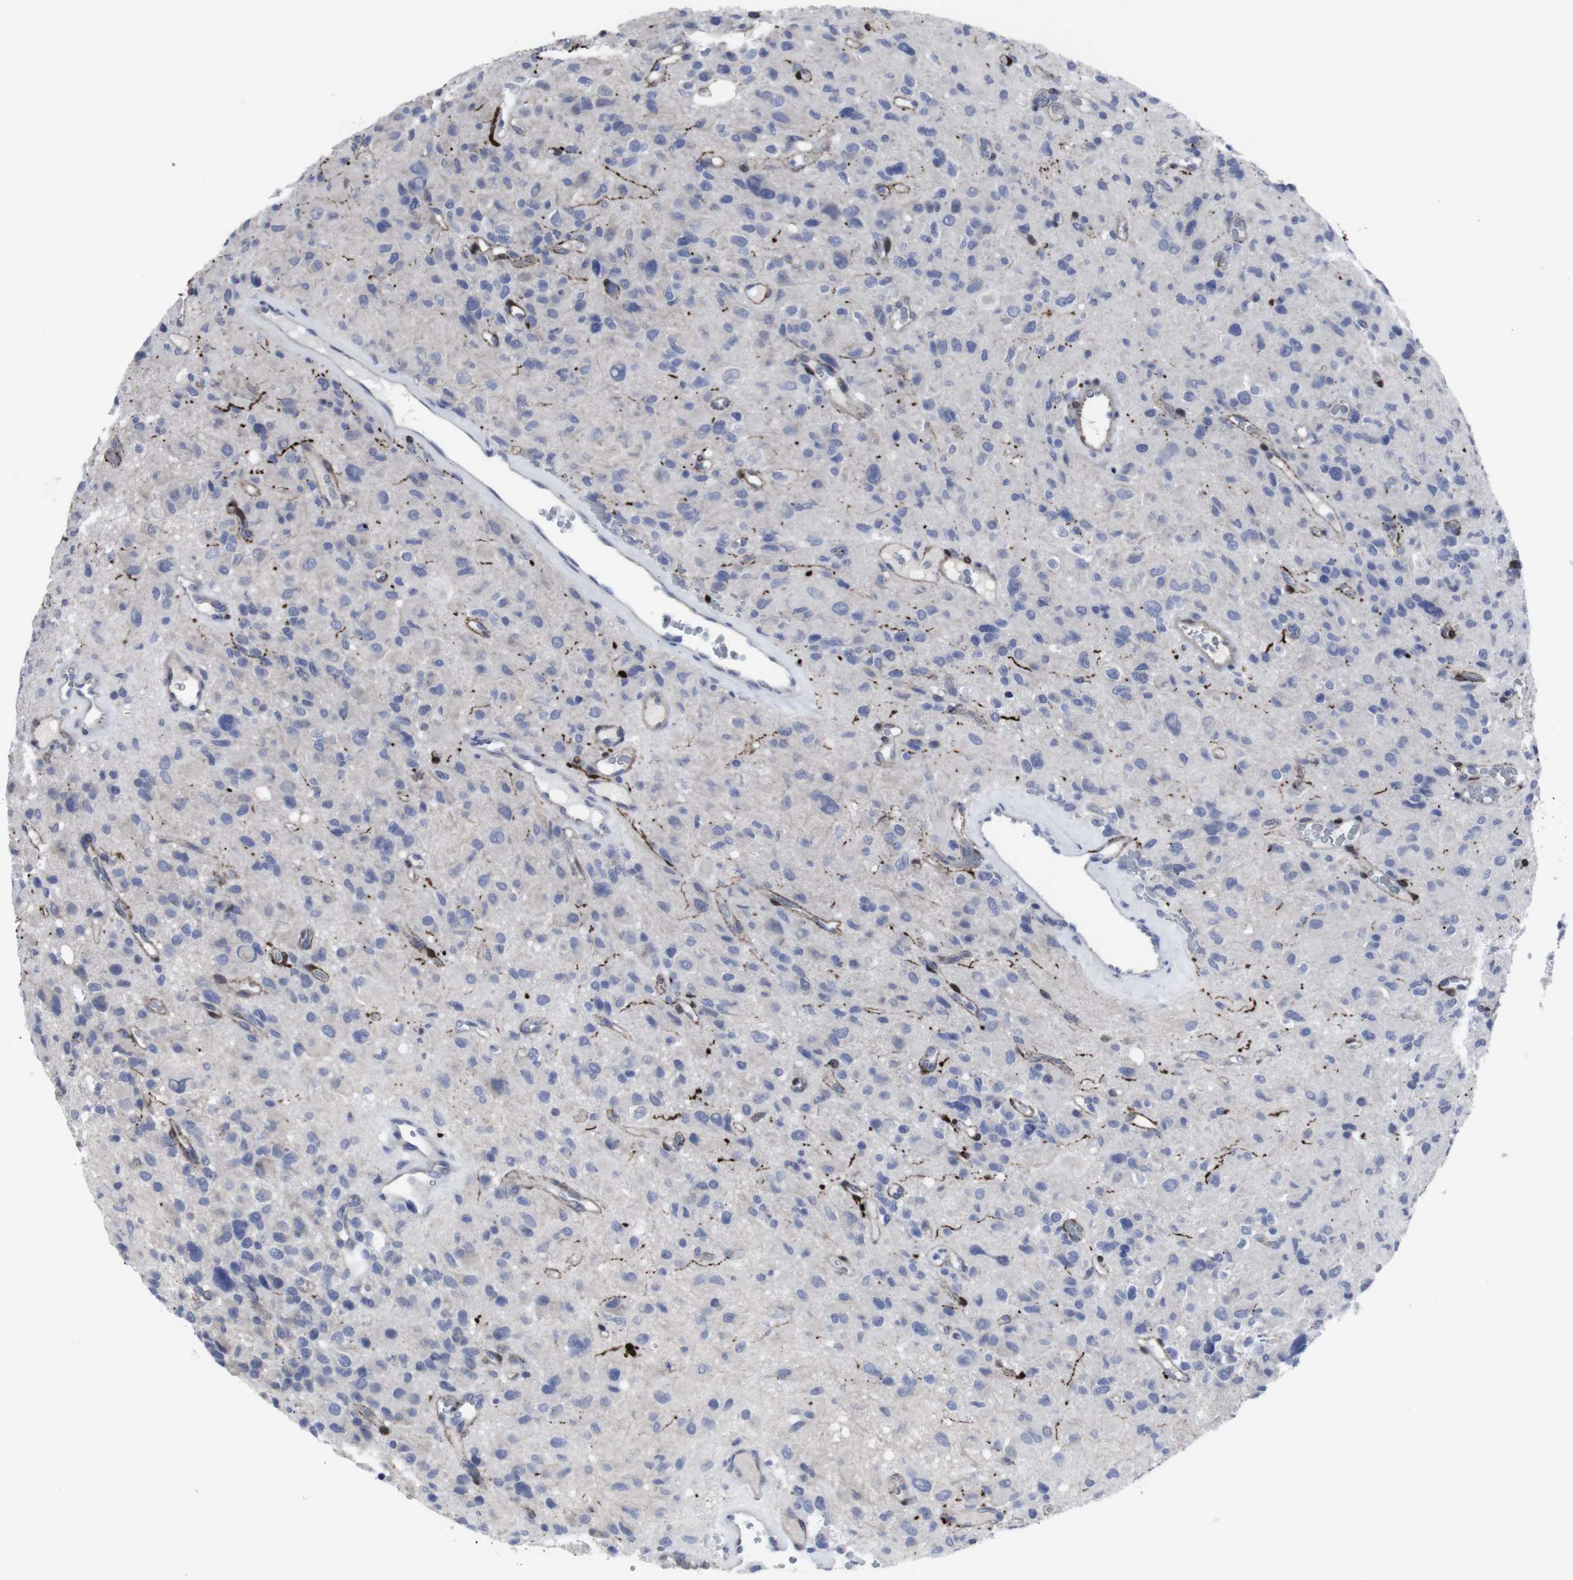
{"staining": {"intensity": "negative", "quantity": "none", "location": "none"}, "tissue": "glioma", "cell_type": "Tumor cells", "image_type": "cancer", "snomed": [{"axis": "morphology", "description": "Glioma, malignant, High grade"}, {"axis": "topography", "description": "Brain"}], "caption": "A histopathology image of glioma stained for a protein displays no brown staining in tumor cells. The staining was performed using DAB (3,3'-diaminobenzidine) to visualize the protein expression in brown, while the nuclei were stained in blue with hematoxylin (Magnification: 20x).", "gene": "SNCG", "patient": {"sex": "male", "age": 48}}